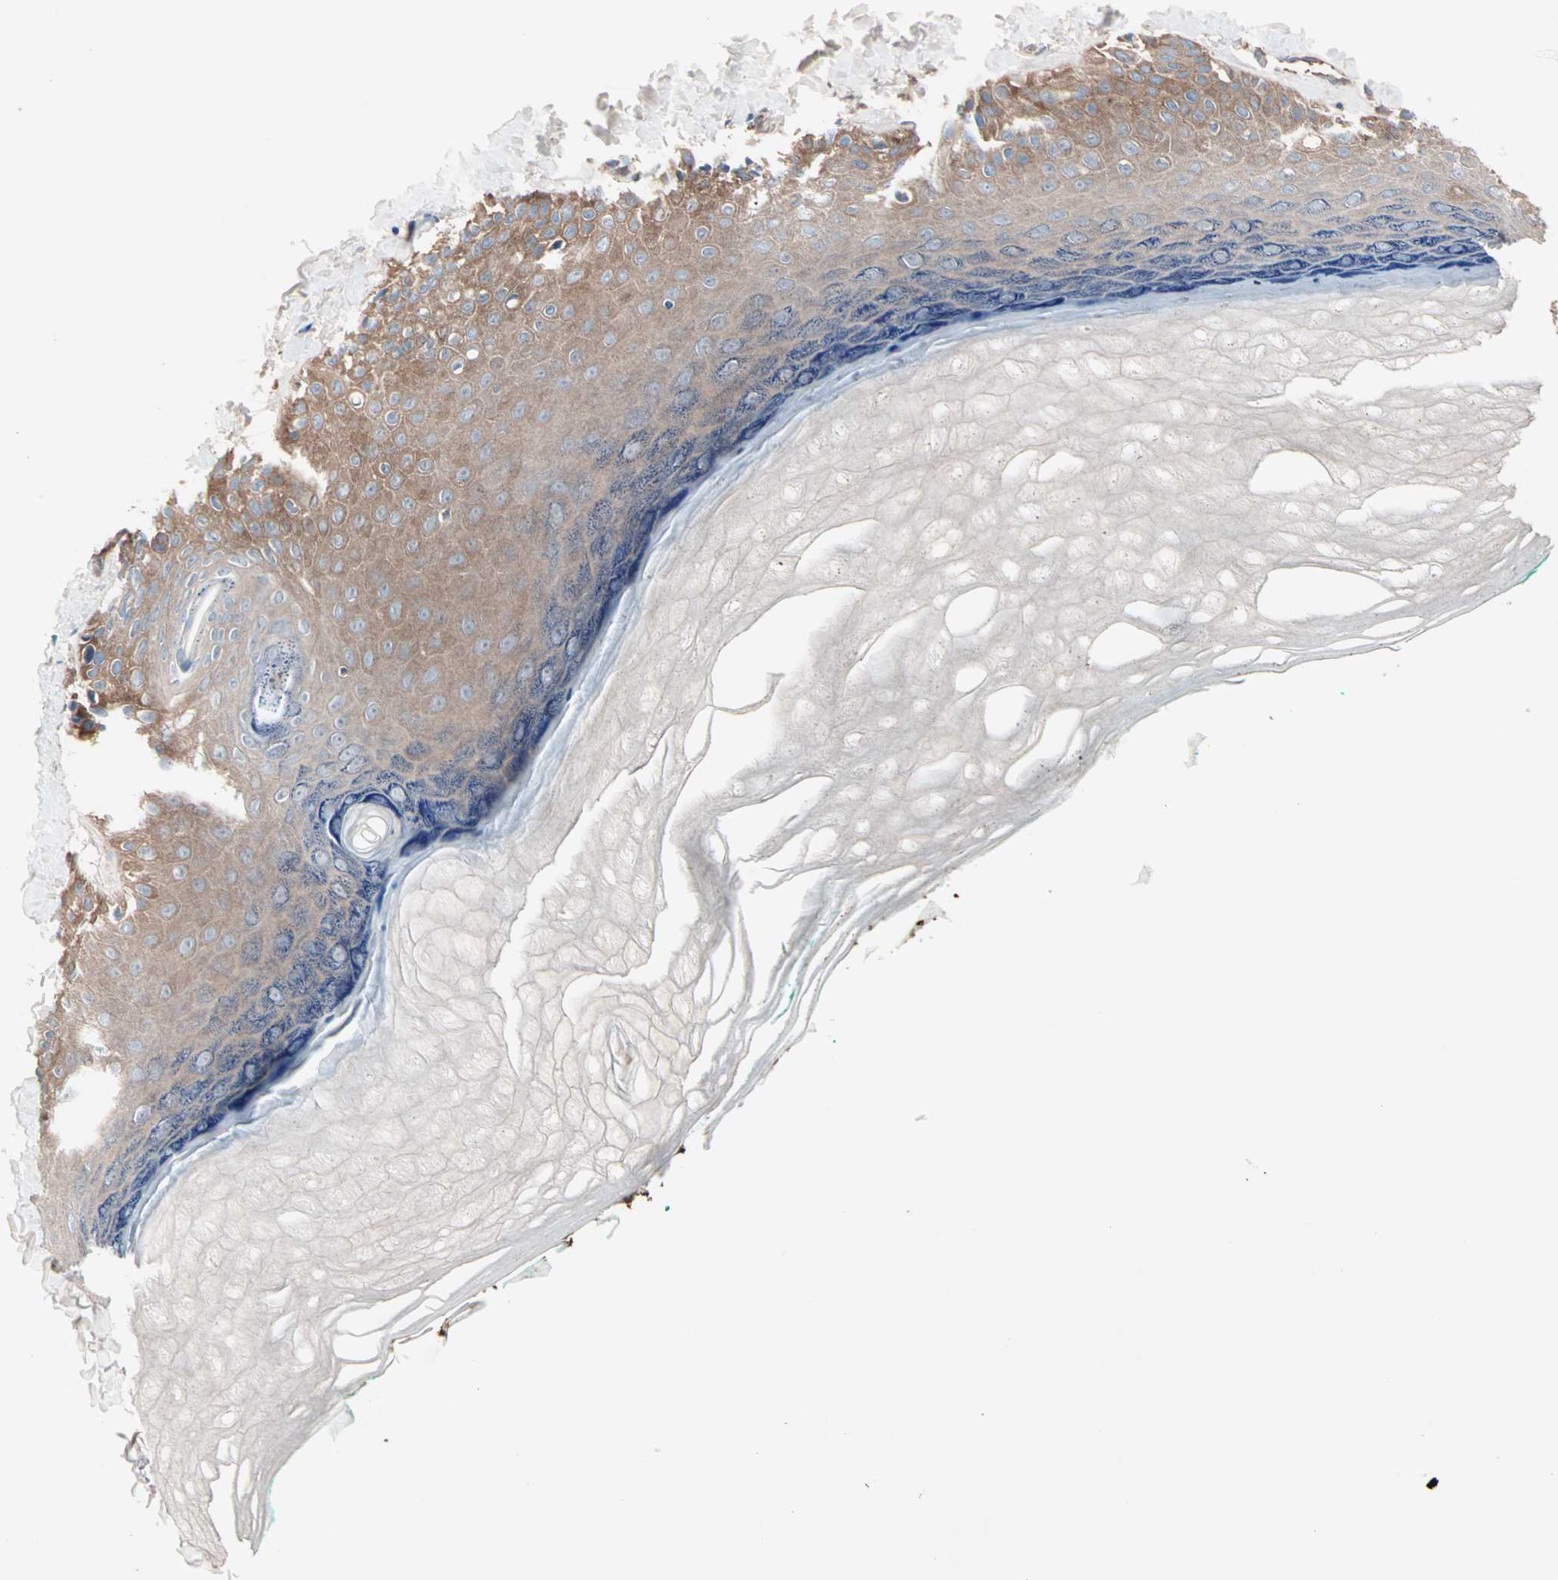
{"staining": {"intensity": "moderate", "quantity": ">75%", "location": "cytoplasmic/membranous"}, "tissue": "skin", "cell_type": "Fibroblasts", "image_type": "normal", "snomed": [{"axis": "morphology", "description": "Normal tissue, NOS"}, {"axis": "topography", "description": "Skin"}], "caption": "This is a histology image of IHC staining of normal skin, which shows moderate staining in the cytoplasmic/membranous of fibroblasts.", "gene": "CAD", "patient": {"sex": "male", "age": 26}}